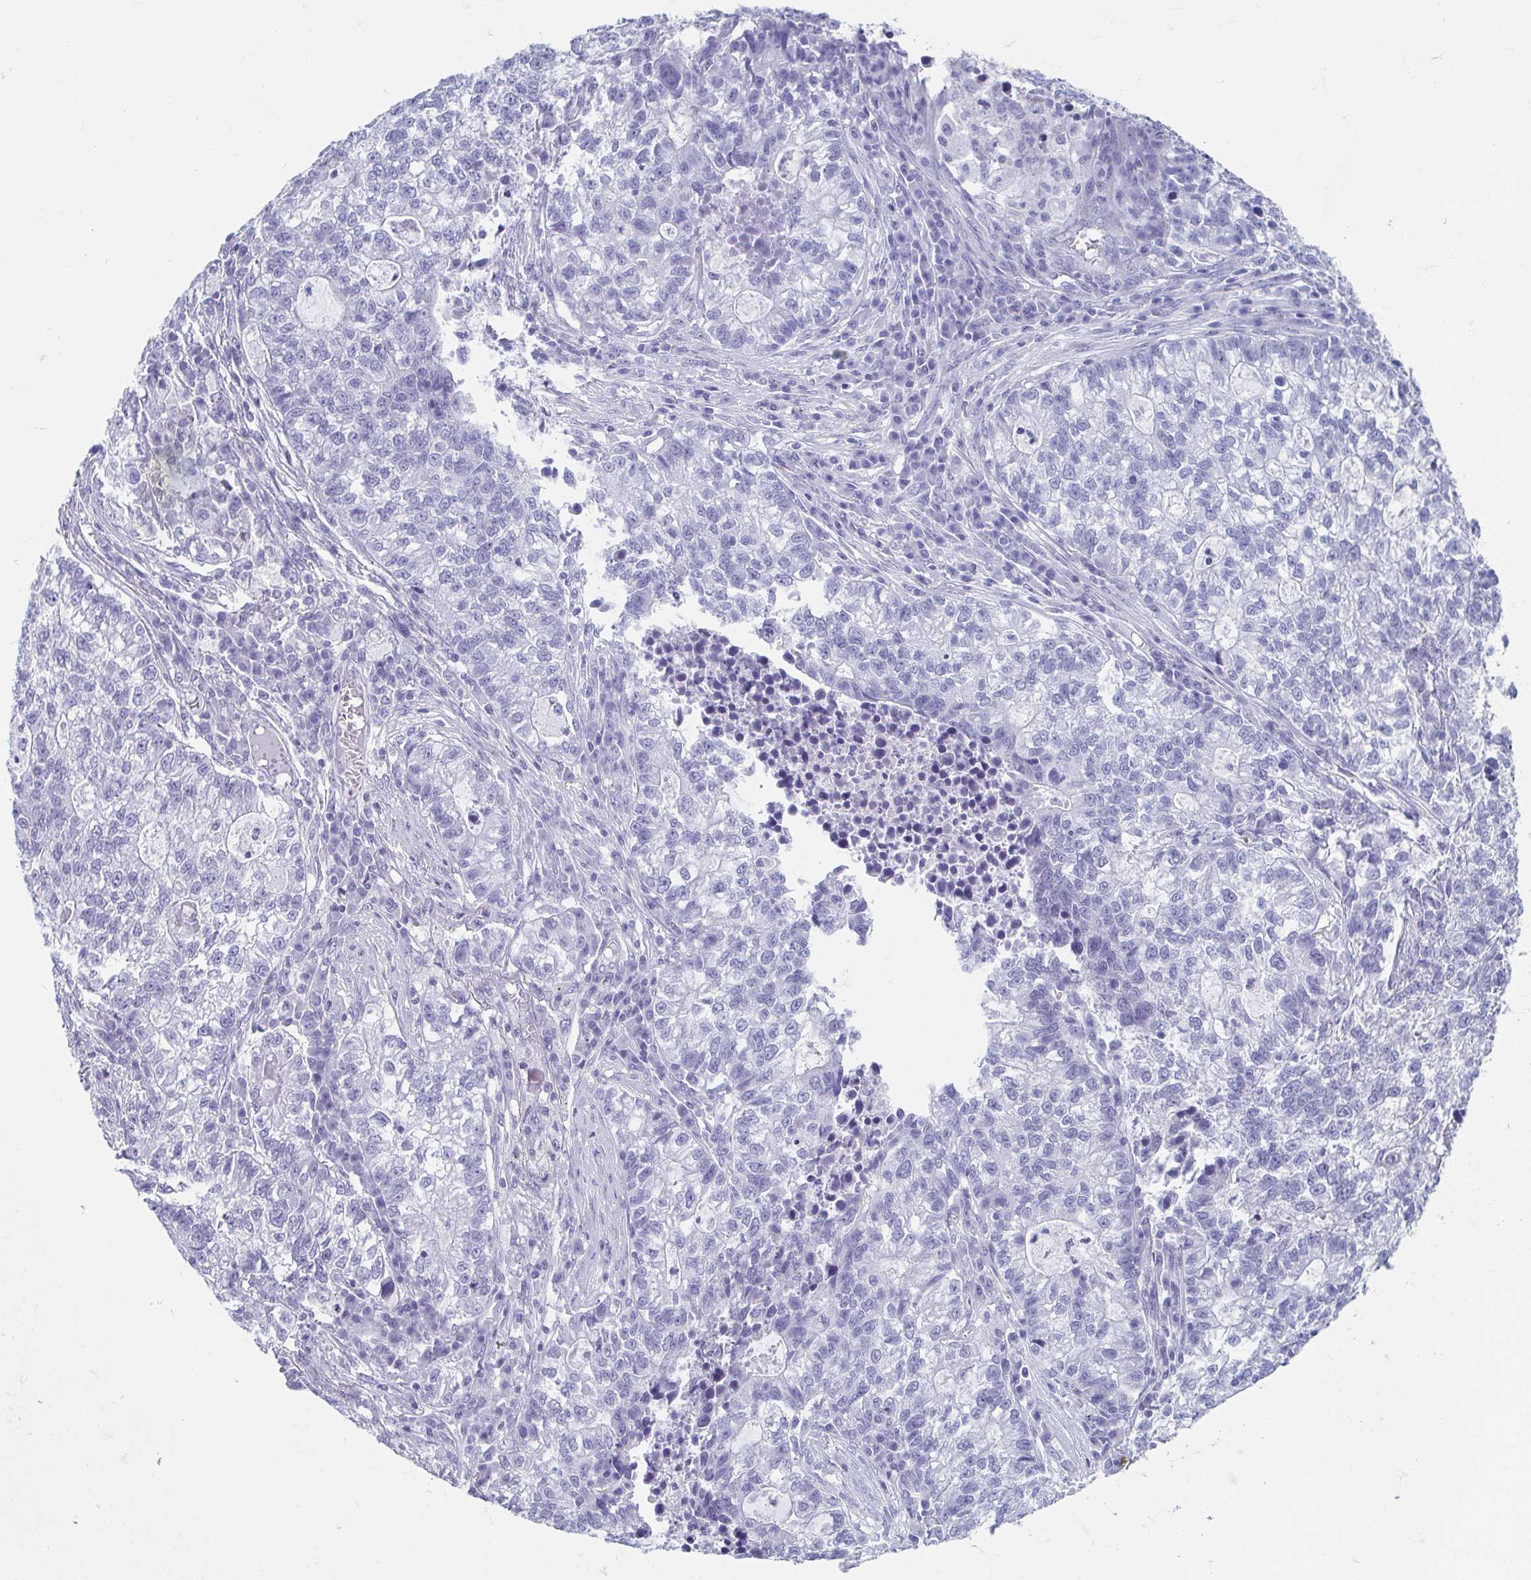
{"staining": {"intensity": "negative", "quantity": "none", "location": "none"}, "tissue": "lung cancer", "cell_type": "Tumor cells", "image_type": "cancer", "snomed": [{"axis": "morphology", "description": "Adenocarcinoma, NOS"}, {"axis": "topography", "description": "Lung"}], "caption": "This micrograph is of adenocarcinoma (lung) stained with IHC to label a protein in brown with the nuclei are counter-stained blue. There is no expression in tumor cells.", "gene": "GHRL", "patient": {"sex": "male", "age": 57}}